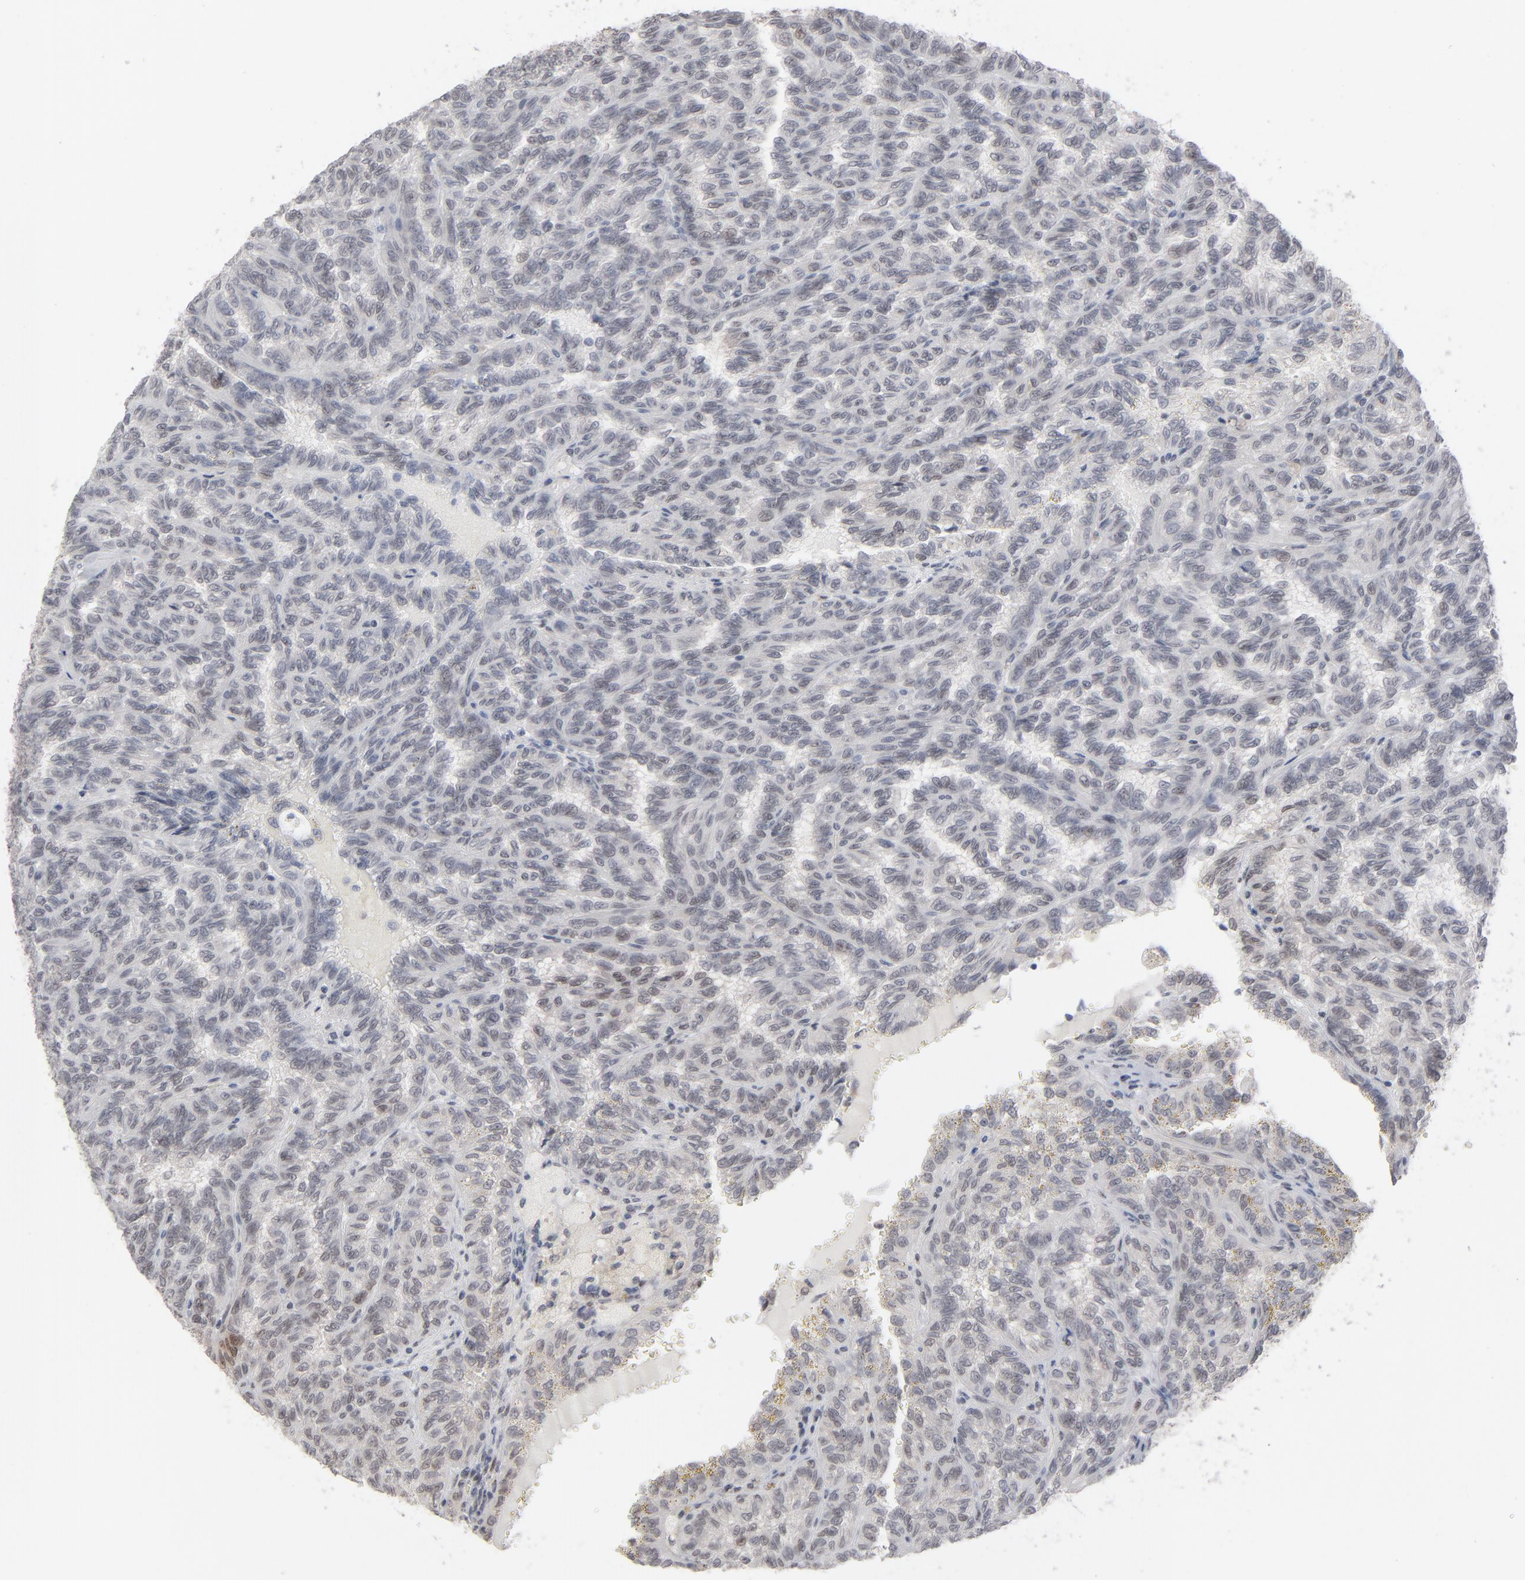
{"staining": {"intensity": "weak", "quantity": "<25%", "location": "cytoplasmic/membranous"}, "tissue": "renal cancer", "cell_type": "Tumor cells", "image_type": "cancer", "snomed": [{"axis": "morphology", "description": "Inflammation, NOS"}, {"axis": "morphology", "description": "Adenocarcinoma, NOS"}, {"axis": "topography", "description": "Kidney"}], "caption": "The micrograph reveals no significant staining in tumor cells of adenocarcinoma (renal).", "gene": "IRF9", "patient": {"sex": "male", "age": 68}}